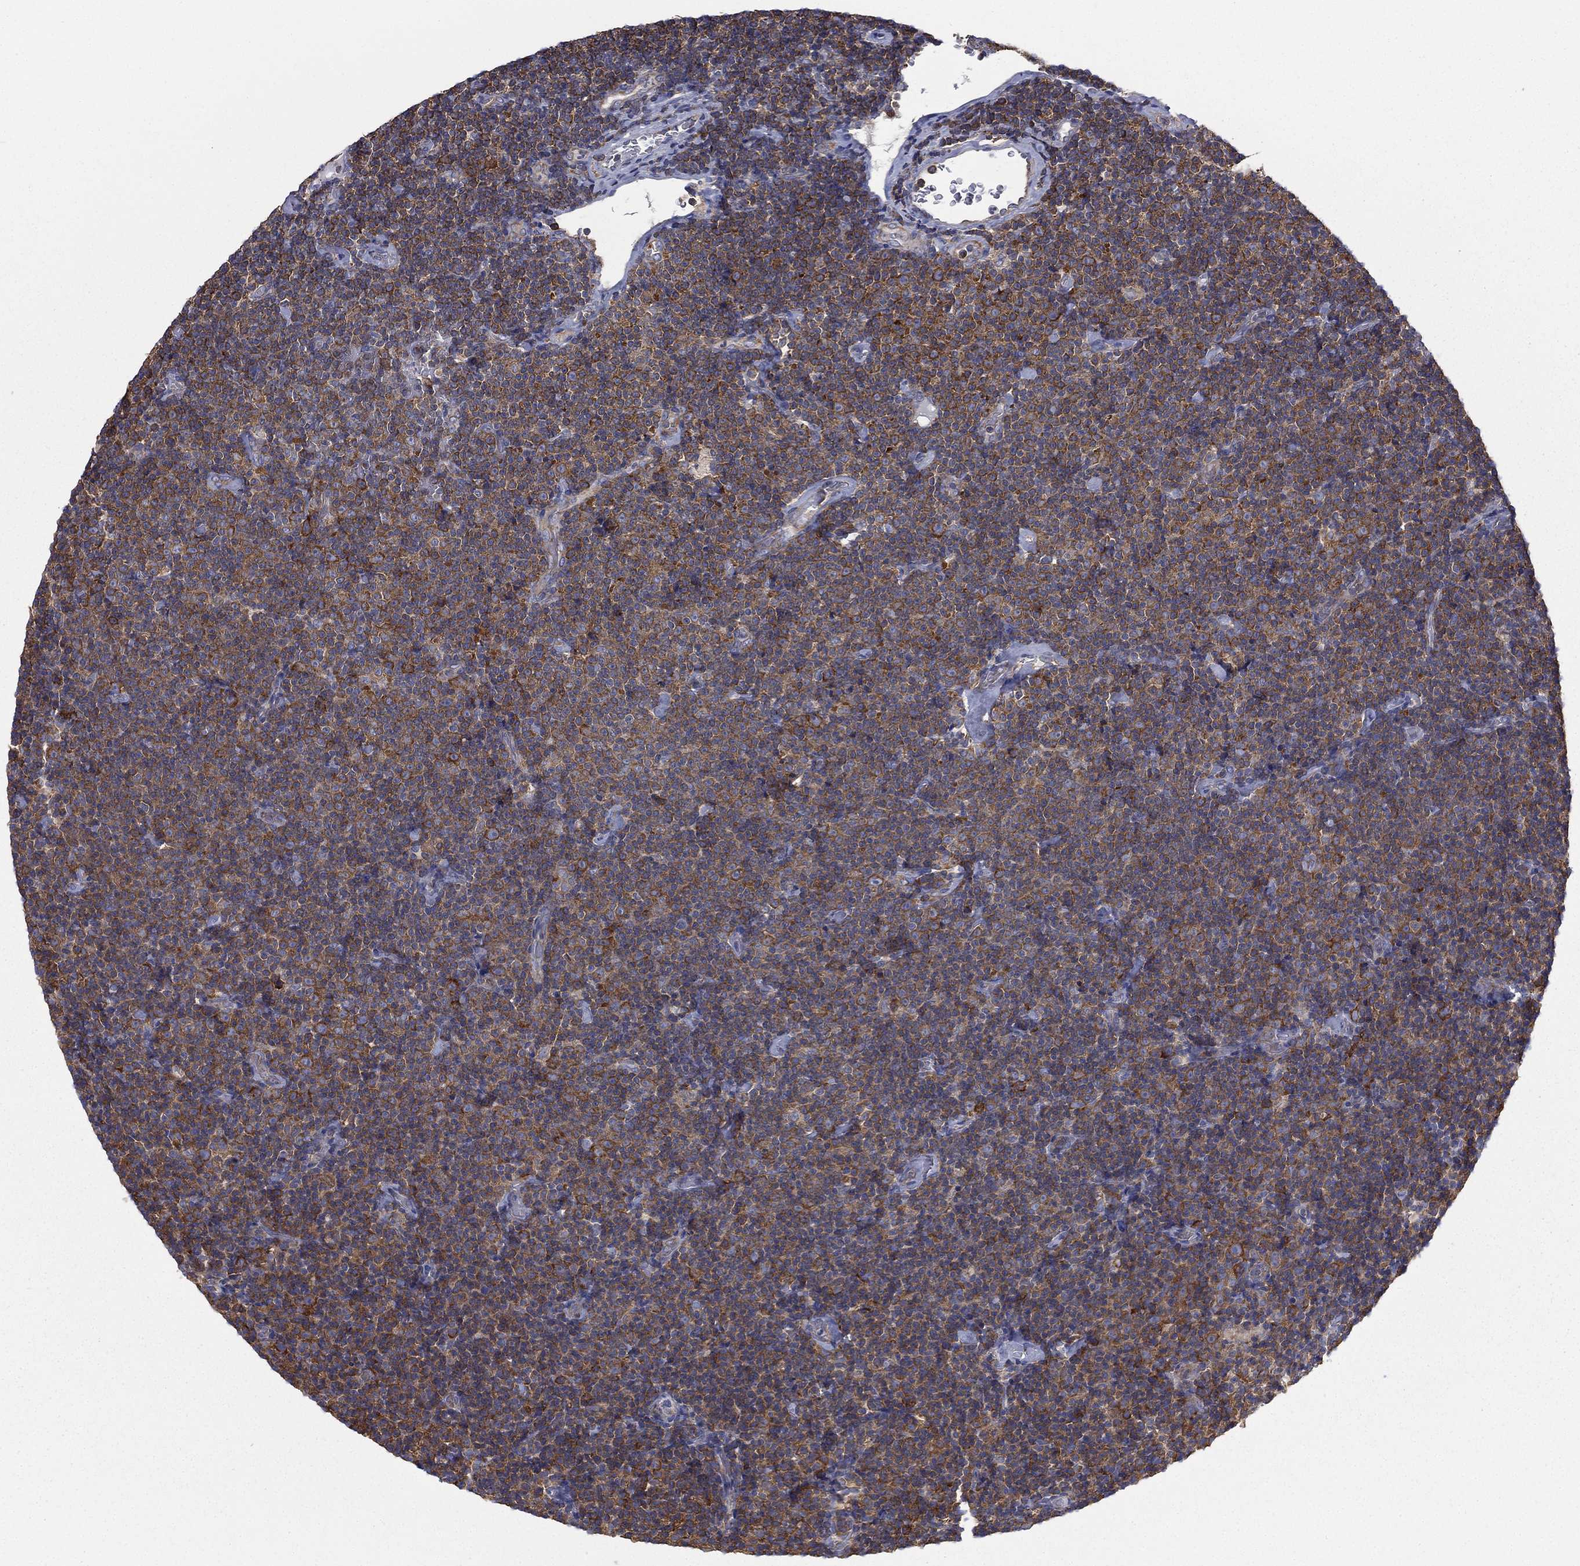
{"staining": {"intensity": "moderate", "quantity": "<25%", "location": "cytoplasmic/membranous"}, "tissue": "lymphoma", "cell_type": "Tumor cells", "image_type": "cancer", "snomed": [{"axis": "morphology", "description": "Malignant lymphoma, non-Hodgkin's type, Low grade"}, {"axis": "topography", "description": "Lymph node"}], "caption": "Protein analysis of malignant lymphoma, non-Hodgkin's type (low-grade) tissue exhibits moderate cytoplasmic/membranous expression in approximately <25% of tumor cells. Nuclei are stained in blue.", "gene": "FARSA", "patient": {"sex": "male", "age": 81}}